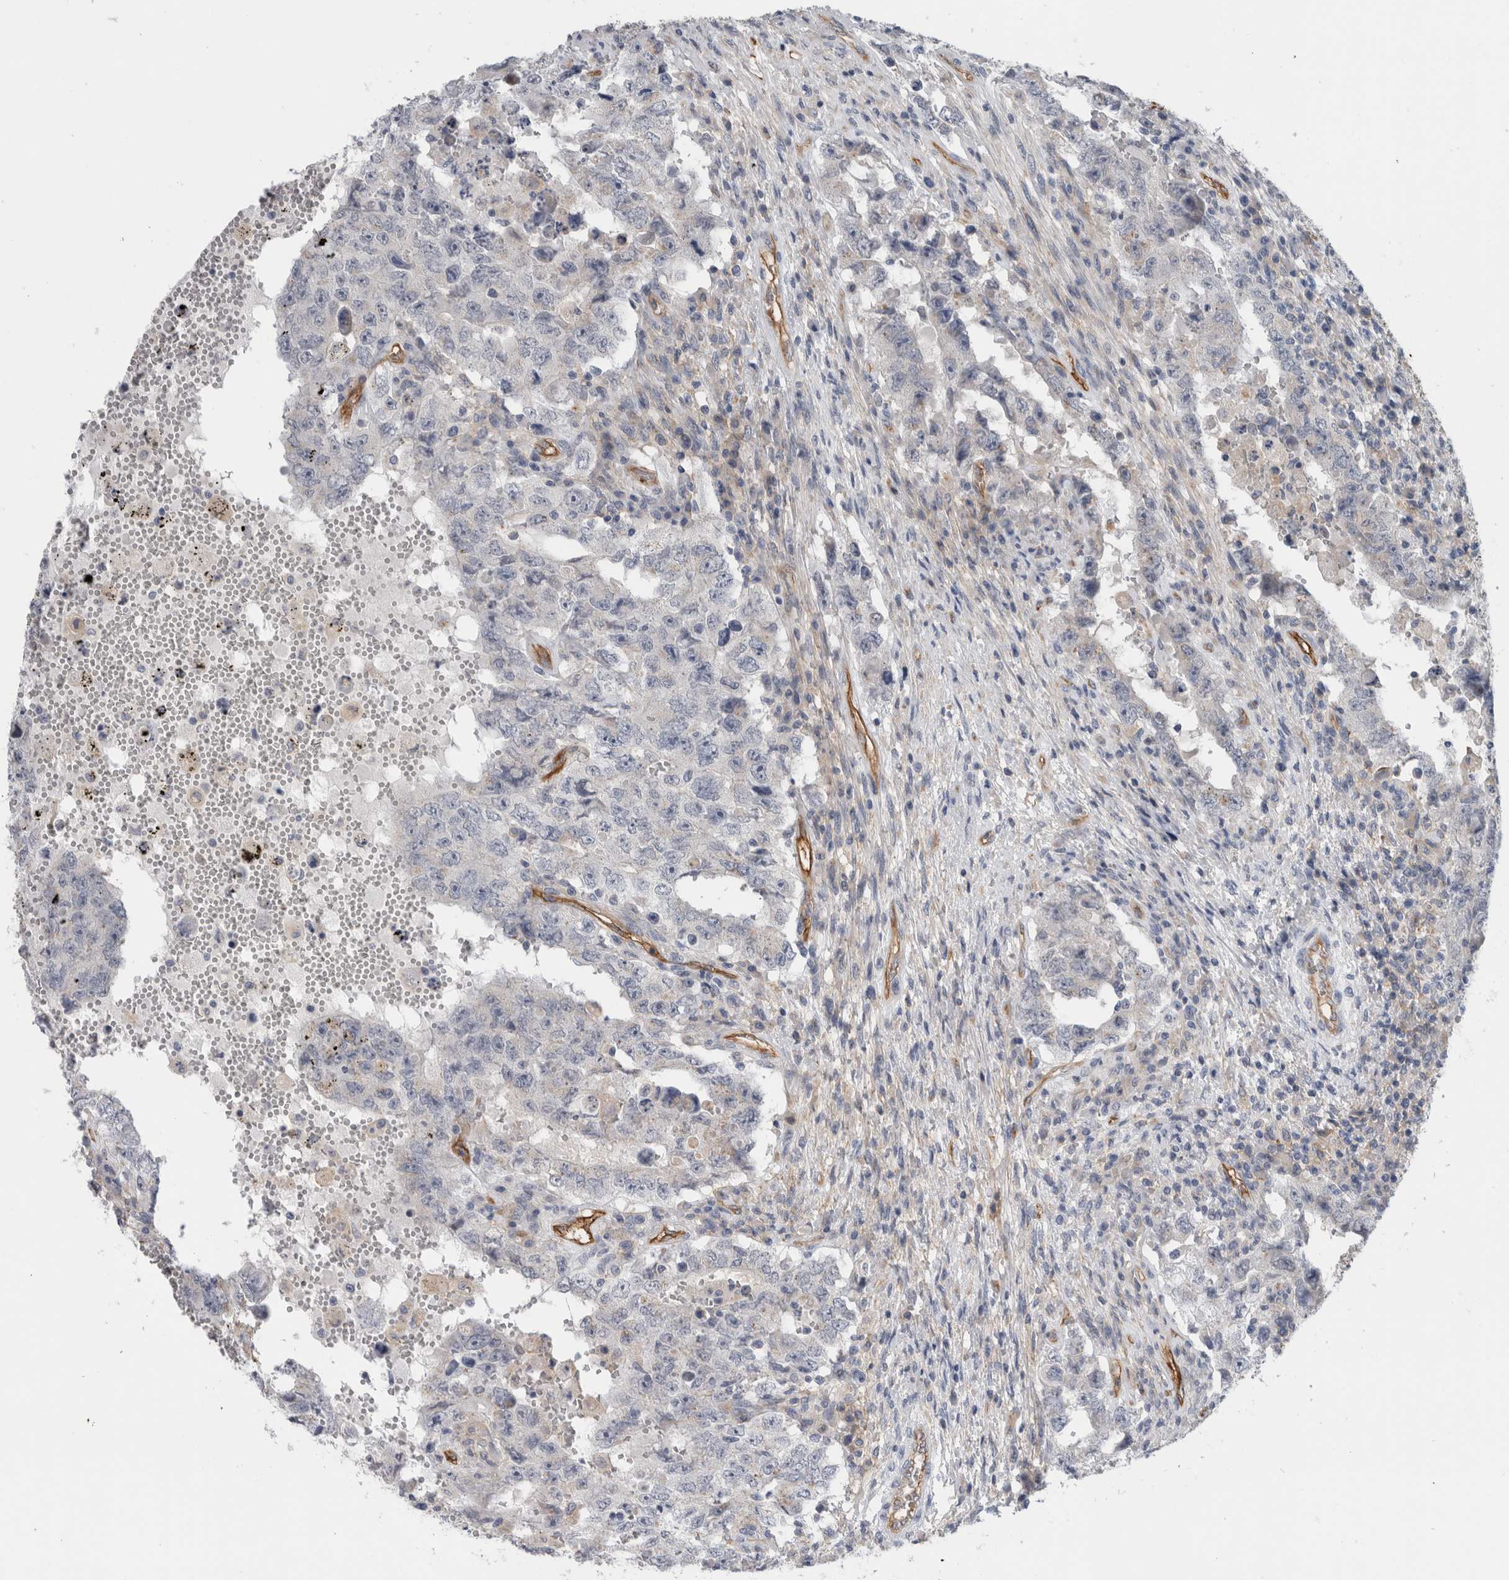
{"staining": {"intensity": "negative", "quantity": "none", "location": "none"}, "tissue": "testis cancer", "cell_type": "Tumor cells", "image_type": "cancer", "snomed": [{"axis": "morphology", "description": "Carcinoma, Embryonal, NOS"}, {"axis": "topography", "description": "Testis"}], "caption": "The photomicrograph displays no significant staining in tumor cells of testis cancer (embryonal carcinoma).", "gene": "CD59", "patient": {"sex": "male", "age": 26}}